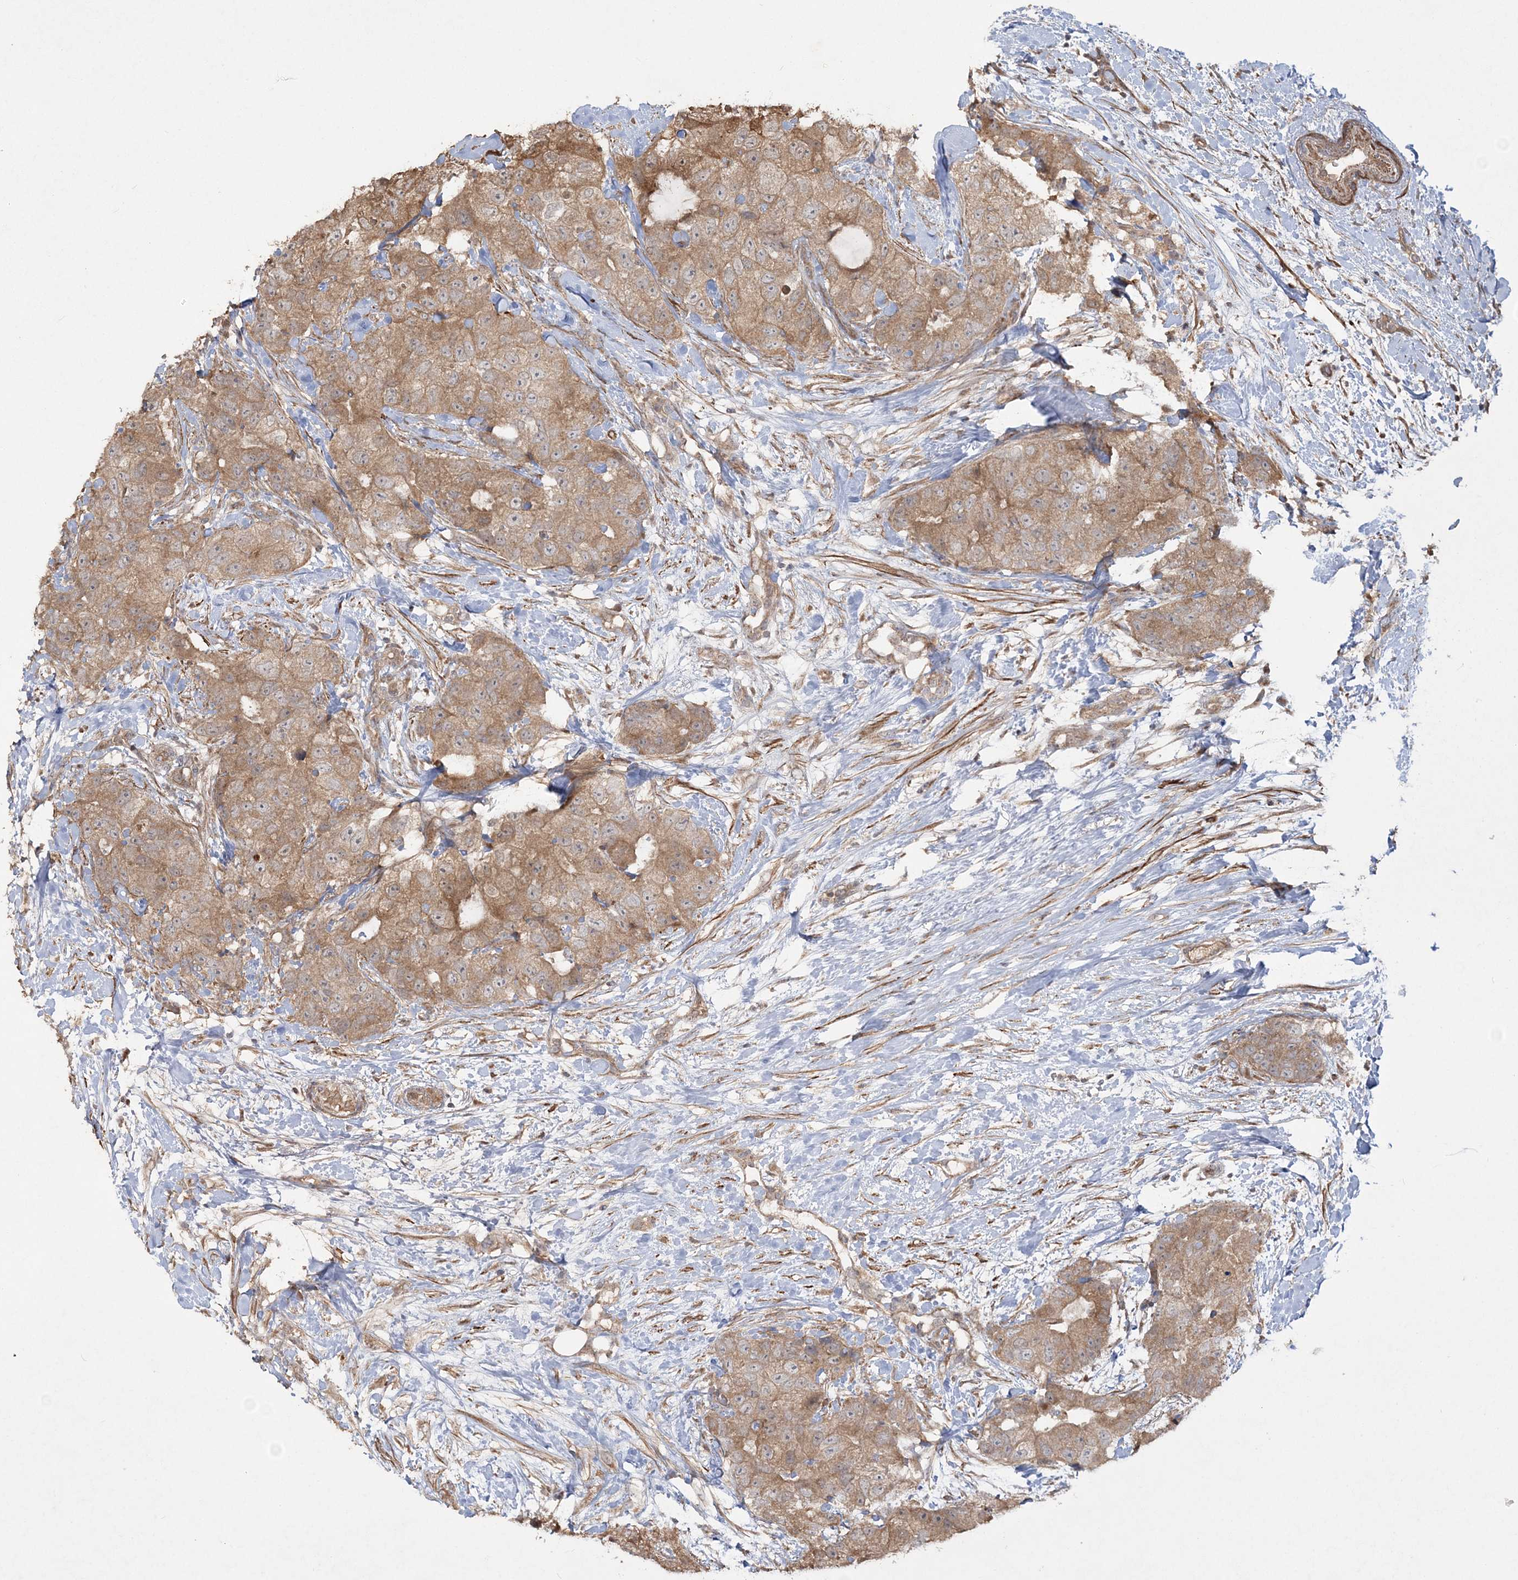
{"staining": {"intensity": "moderate", "quantity": ">75%", "location": "cytoplasmic/membranous"}, "tissue": "breast cancer", "cell_type": "Tumor cells", "image_type": "cancer", "snomed": [{"axis": "morphology", "description": "Duct carcinoma"}, {"axis": "topography", "description": "Breast"}], "caption": "About >75% of tumor cells in human breast cancer show moderate cytoplasmic/membranous protein positivity as visualized by brown immunohistochemical staining.", "gene": "MOCS2", "patient": {"sex": "female", "age": 62}}